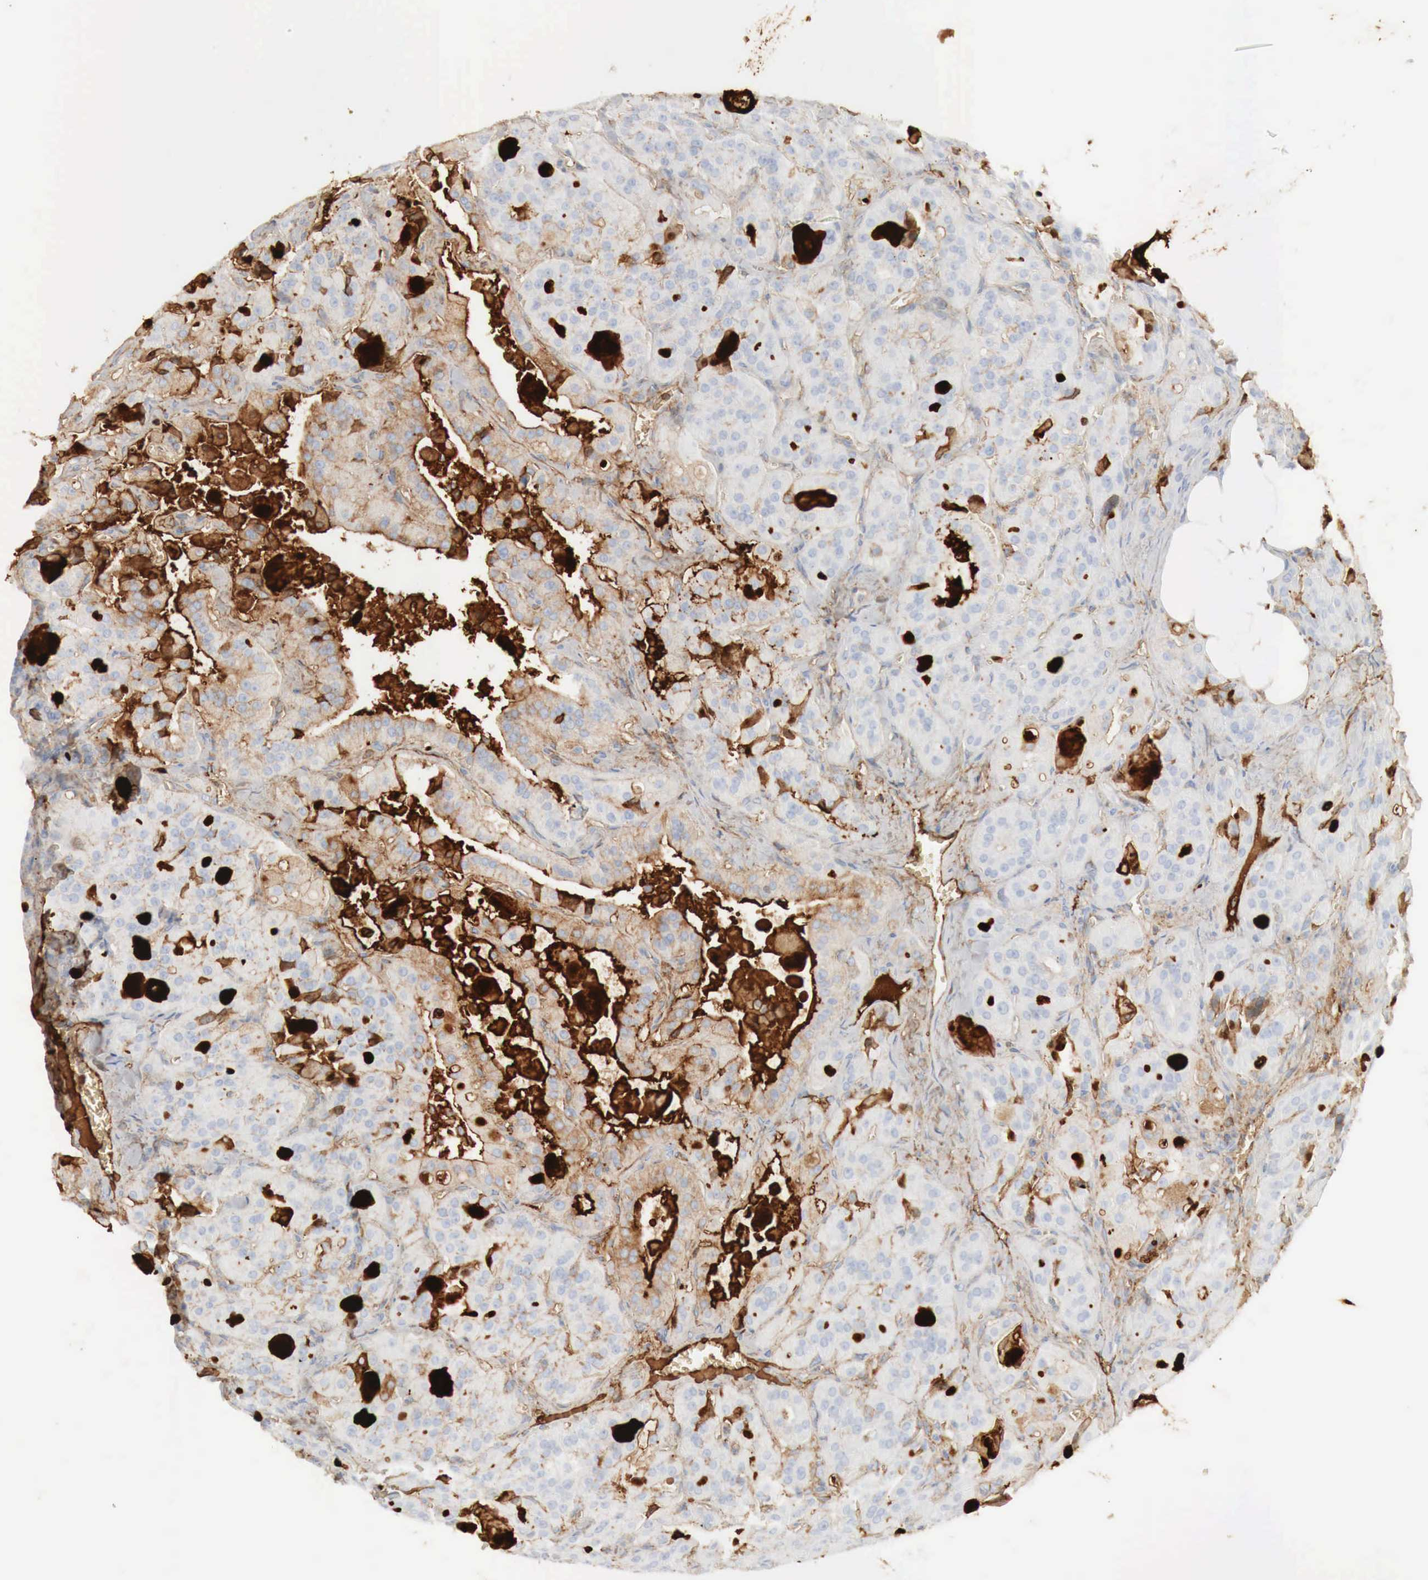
{"staining": {"intensity": "negative", "quantity": "none", "location": "none"}, "tissue": "thyroid cancer", "cell_type": "Tumor cells", "image_type": "cancer", "snomed": [{"axis": "morphology", "description": "Carcinoma, NOS"}, {"axis": "topography", "description": "Thyroid gland"}], "caption": "Thyroid cancer (carcinoma) was stained to show a protein in brown. There is no significant positivity in tumor cells.", "gene": "IGLC3", "patient": {"sex": "male", "age": 76}}